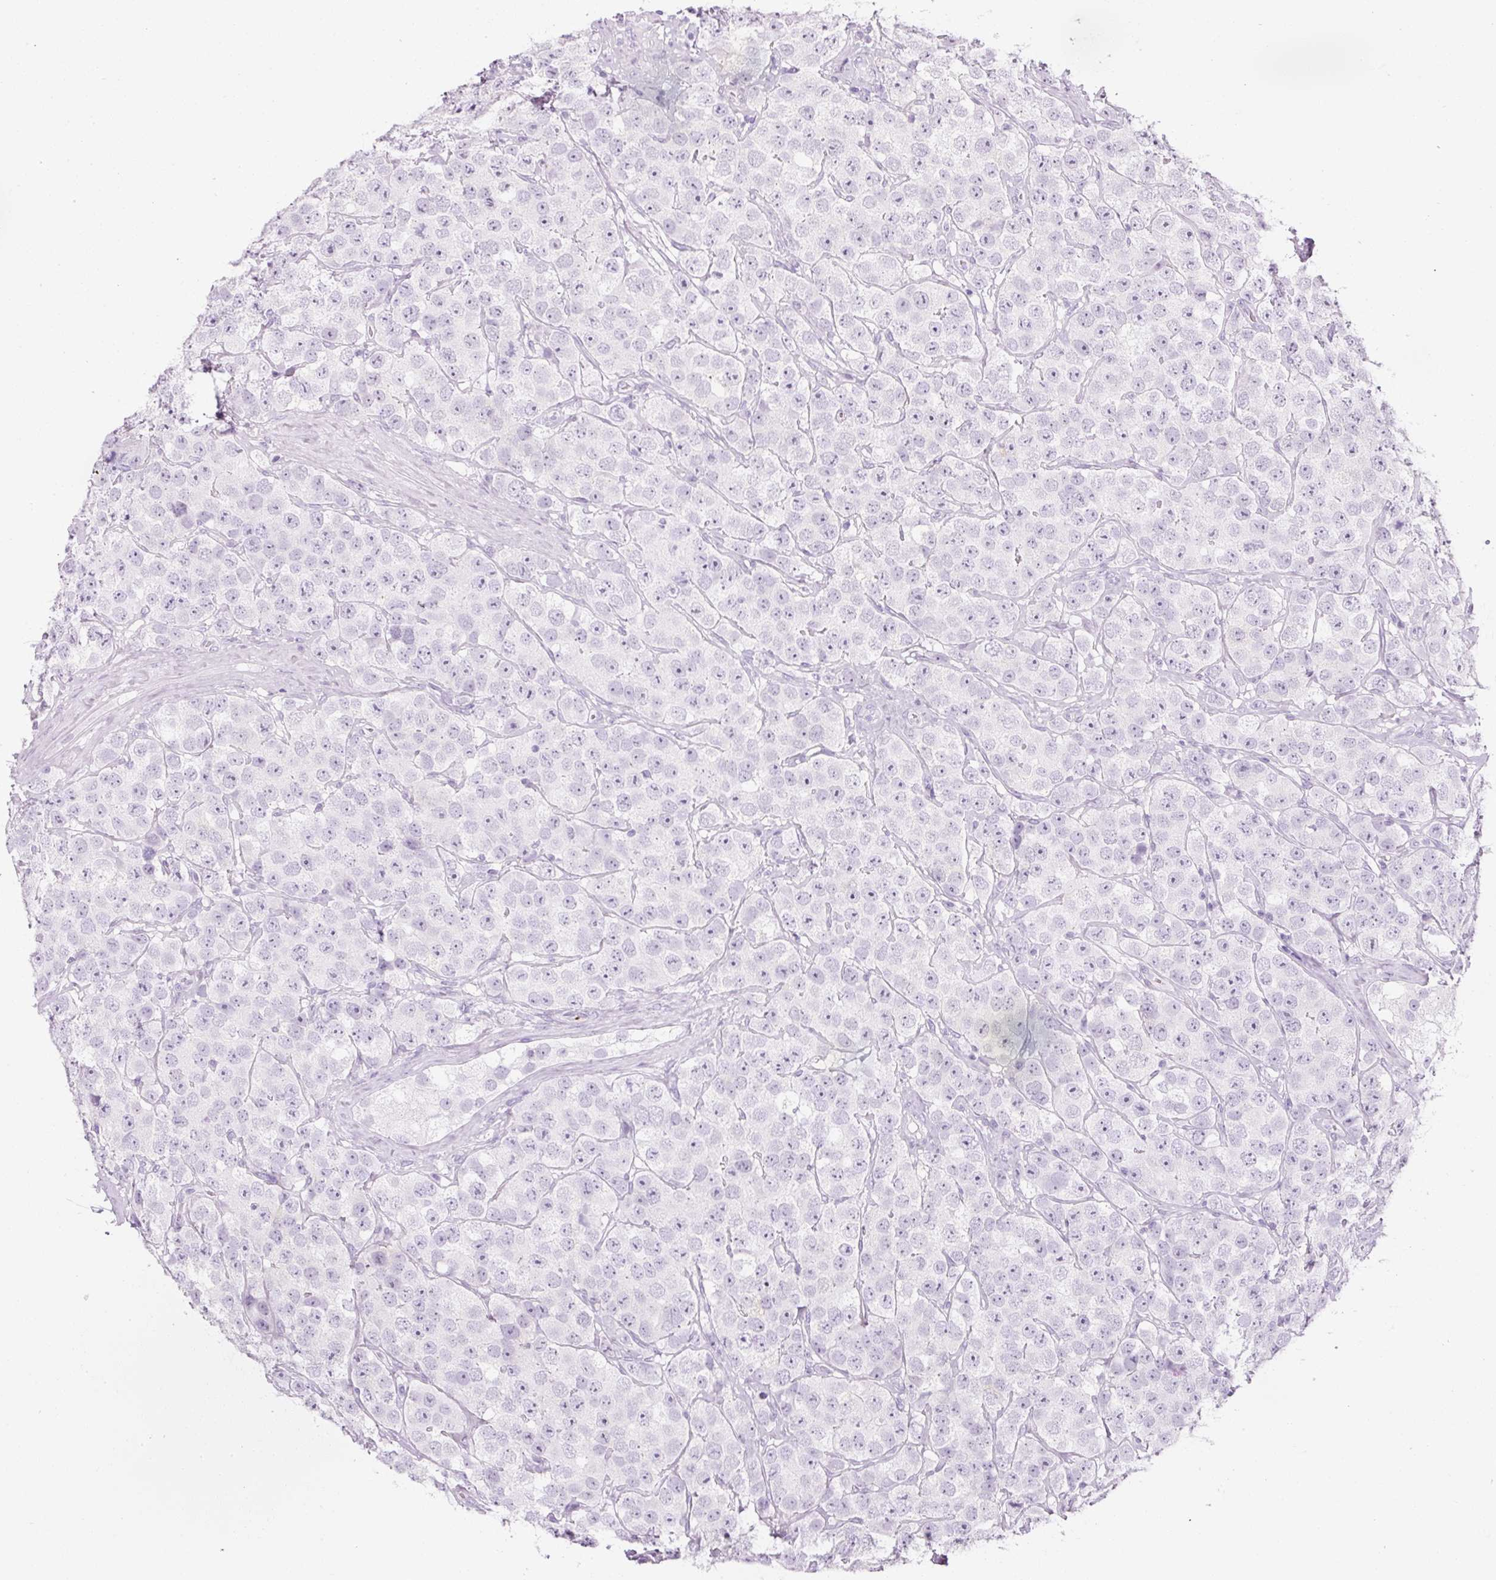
{"staining": {"intensity": "negative", "quantity": "none", "location": "none"}, "tissue": "testis cancer", "cell_type": "Tumor cells", "image_type": "cancer", "snomed": [{"axis": "morphology", "description": "Seminoma, NOS"}, {"axis": "topography", "description": "Testis"}], "caption": "Seminoma (testis) was stained to show a protein in brown. There is no significant staining in tumor cells.", "gene": "PF4V1", "patient": {"sex": "male", "age": 28}}